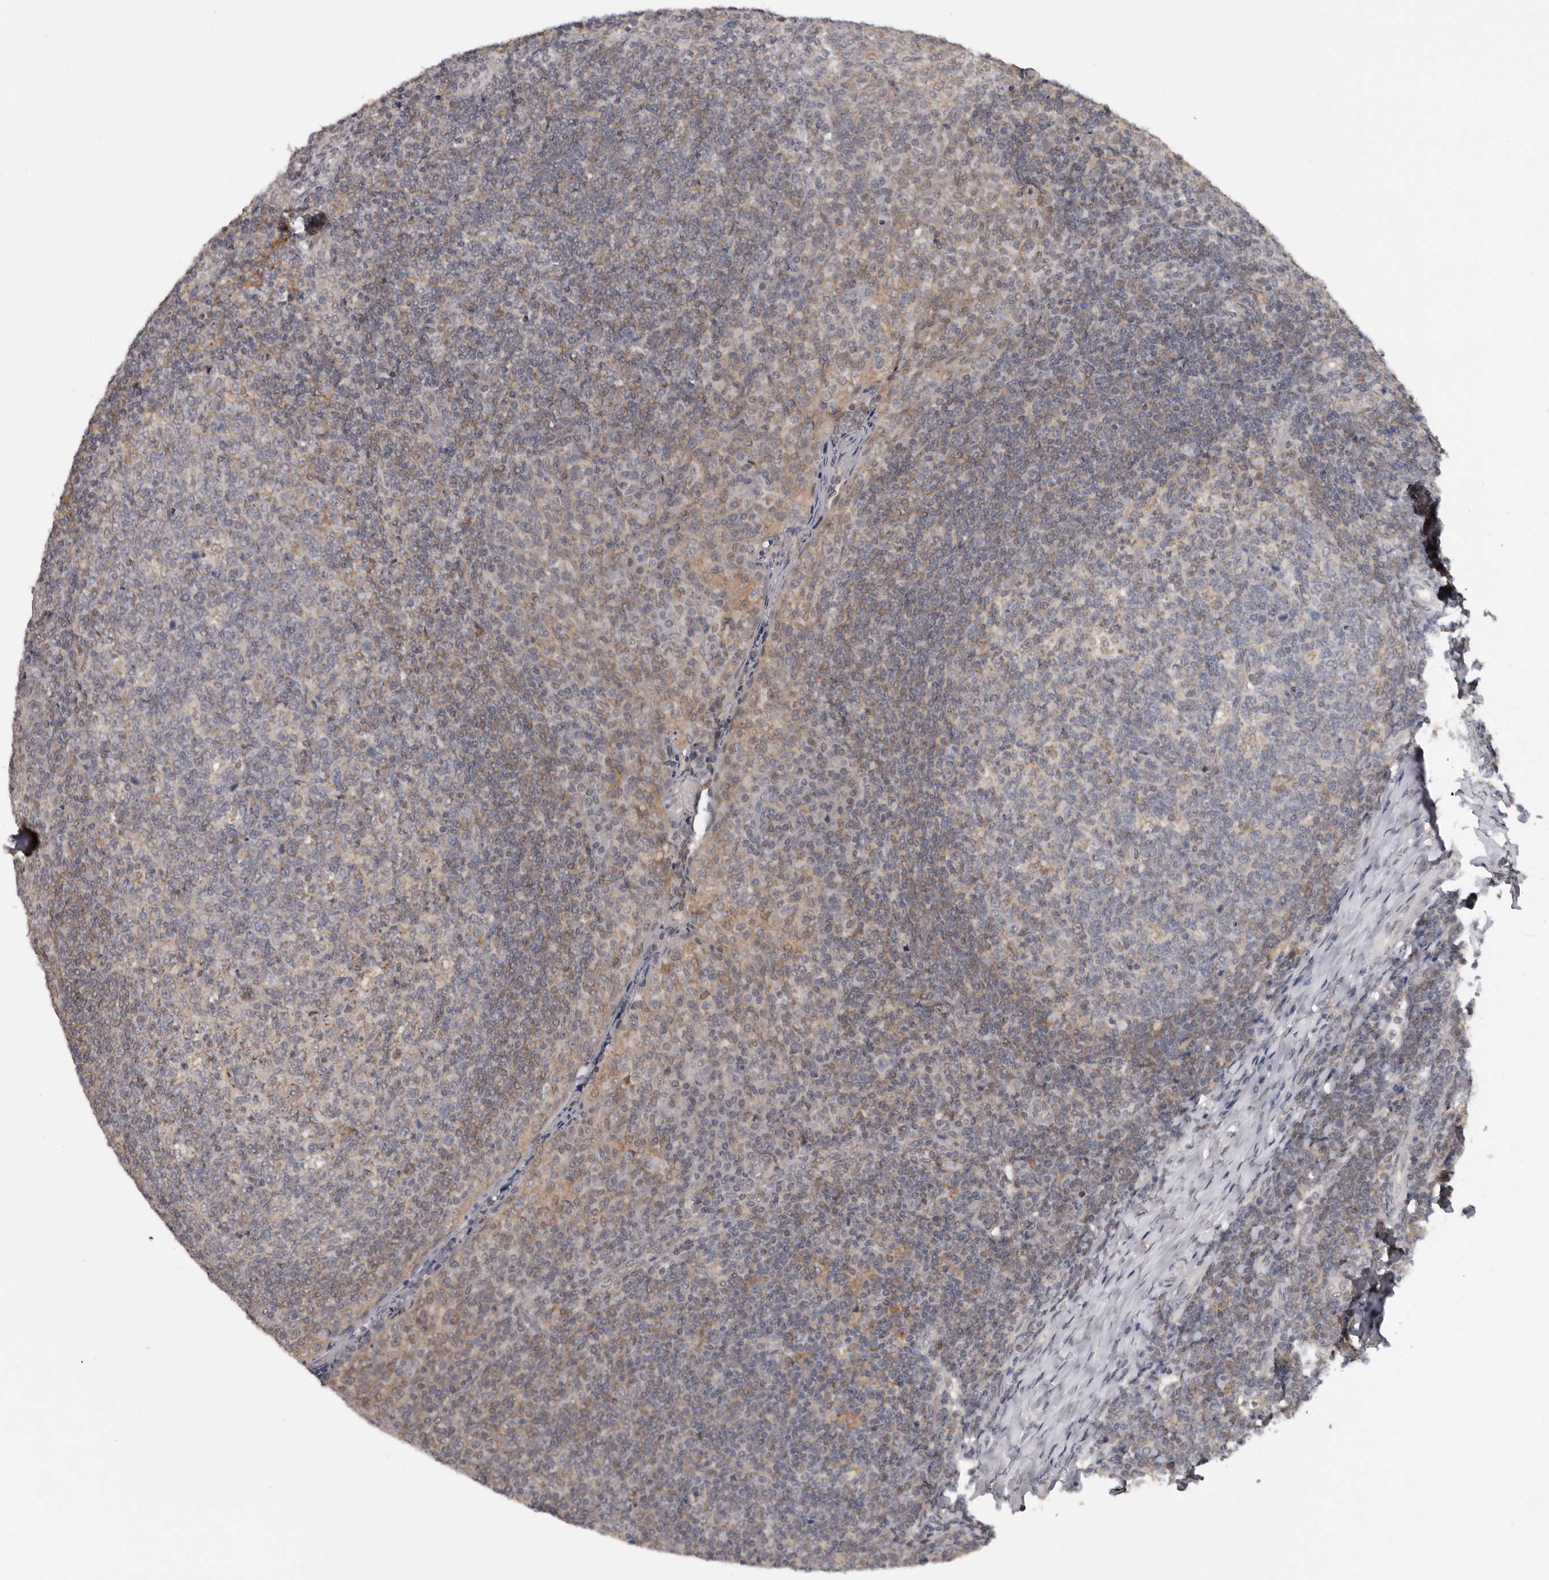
{"staining": {"intensity": "weak", "quantity": "<25%", "location": "cytoplasmic/membranous"}, "tissue": "tonsil", "cell_type": "Germinal center cells", "image_type": "normal", "snomed": [{"axis": "morphology", "description": "Normal tissue, NOS"}, {"axis": "topography", "description": "Tonsil"}], "caption": "Immunohistochemical staining of normal human tonsil displays no significant staining in germinal center cells. (DAB immunohistochemistry (IHC), high magnification).", "gene": "MOGAT2", "patient": {"sex": "female", "age": 19}}